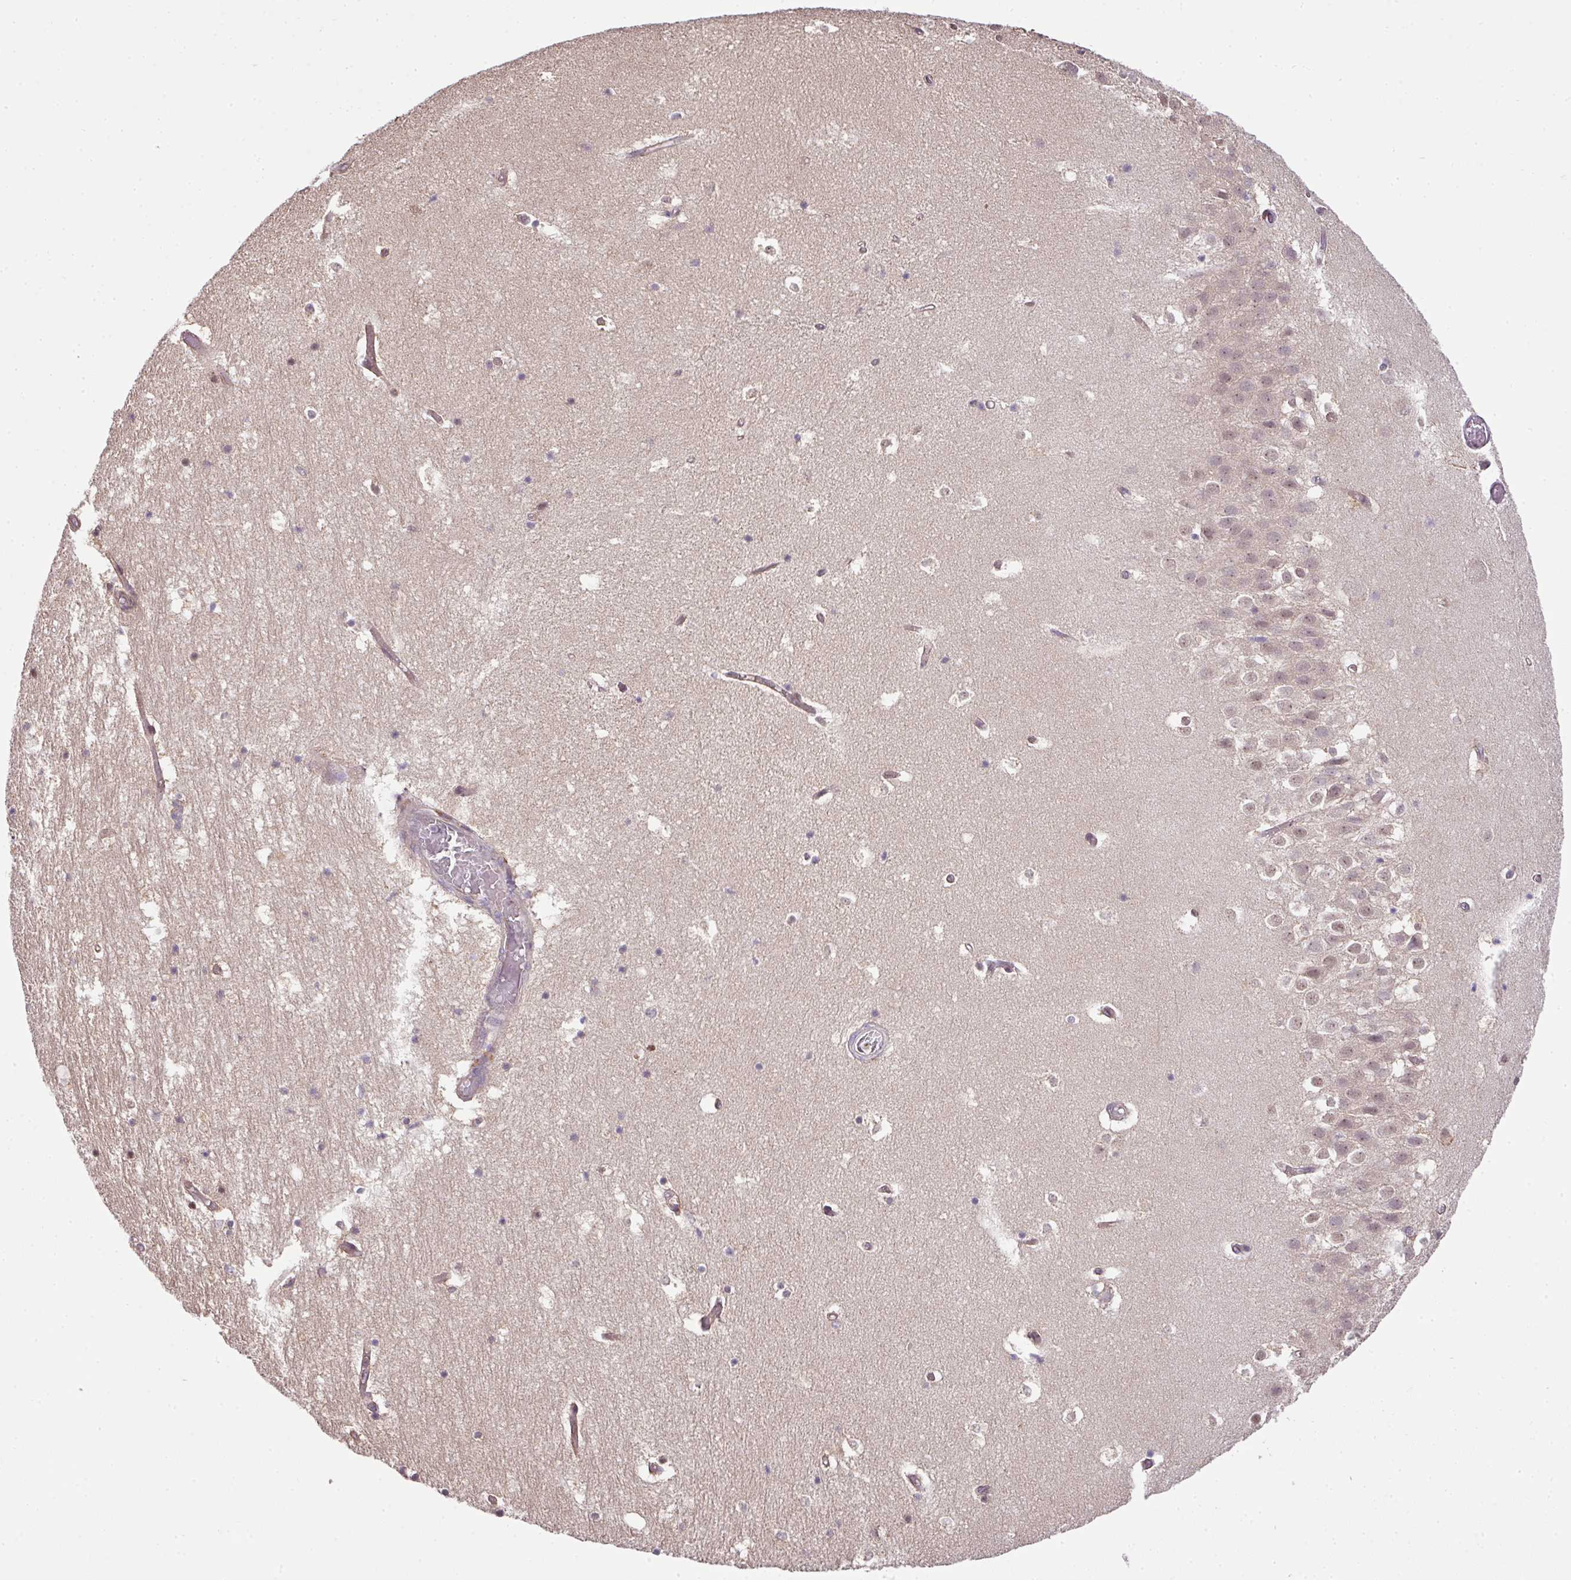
{"staining": {"intensity": "weak", "quantity": "25%-75%", "location": "cytoplasmic/membranous"}, "tissue": "hippocampus", "cell_type": "Glial cells", "image_type": "normal", "snomed": [{"axis": "morphology", "description": "Normal tissue, NOS"}, {"axis": "topography", "description": "Hippocampus"}], "caption": "Brown immunohistochemical staining in normal human hippocampus reveals weak cytoplasmic/membranous positivity in about 25%-75% of glial cells.", "gene": "PLK1", "patient": {"sex": "female", "age": 52}}